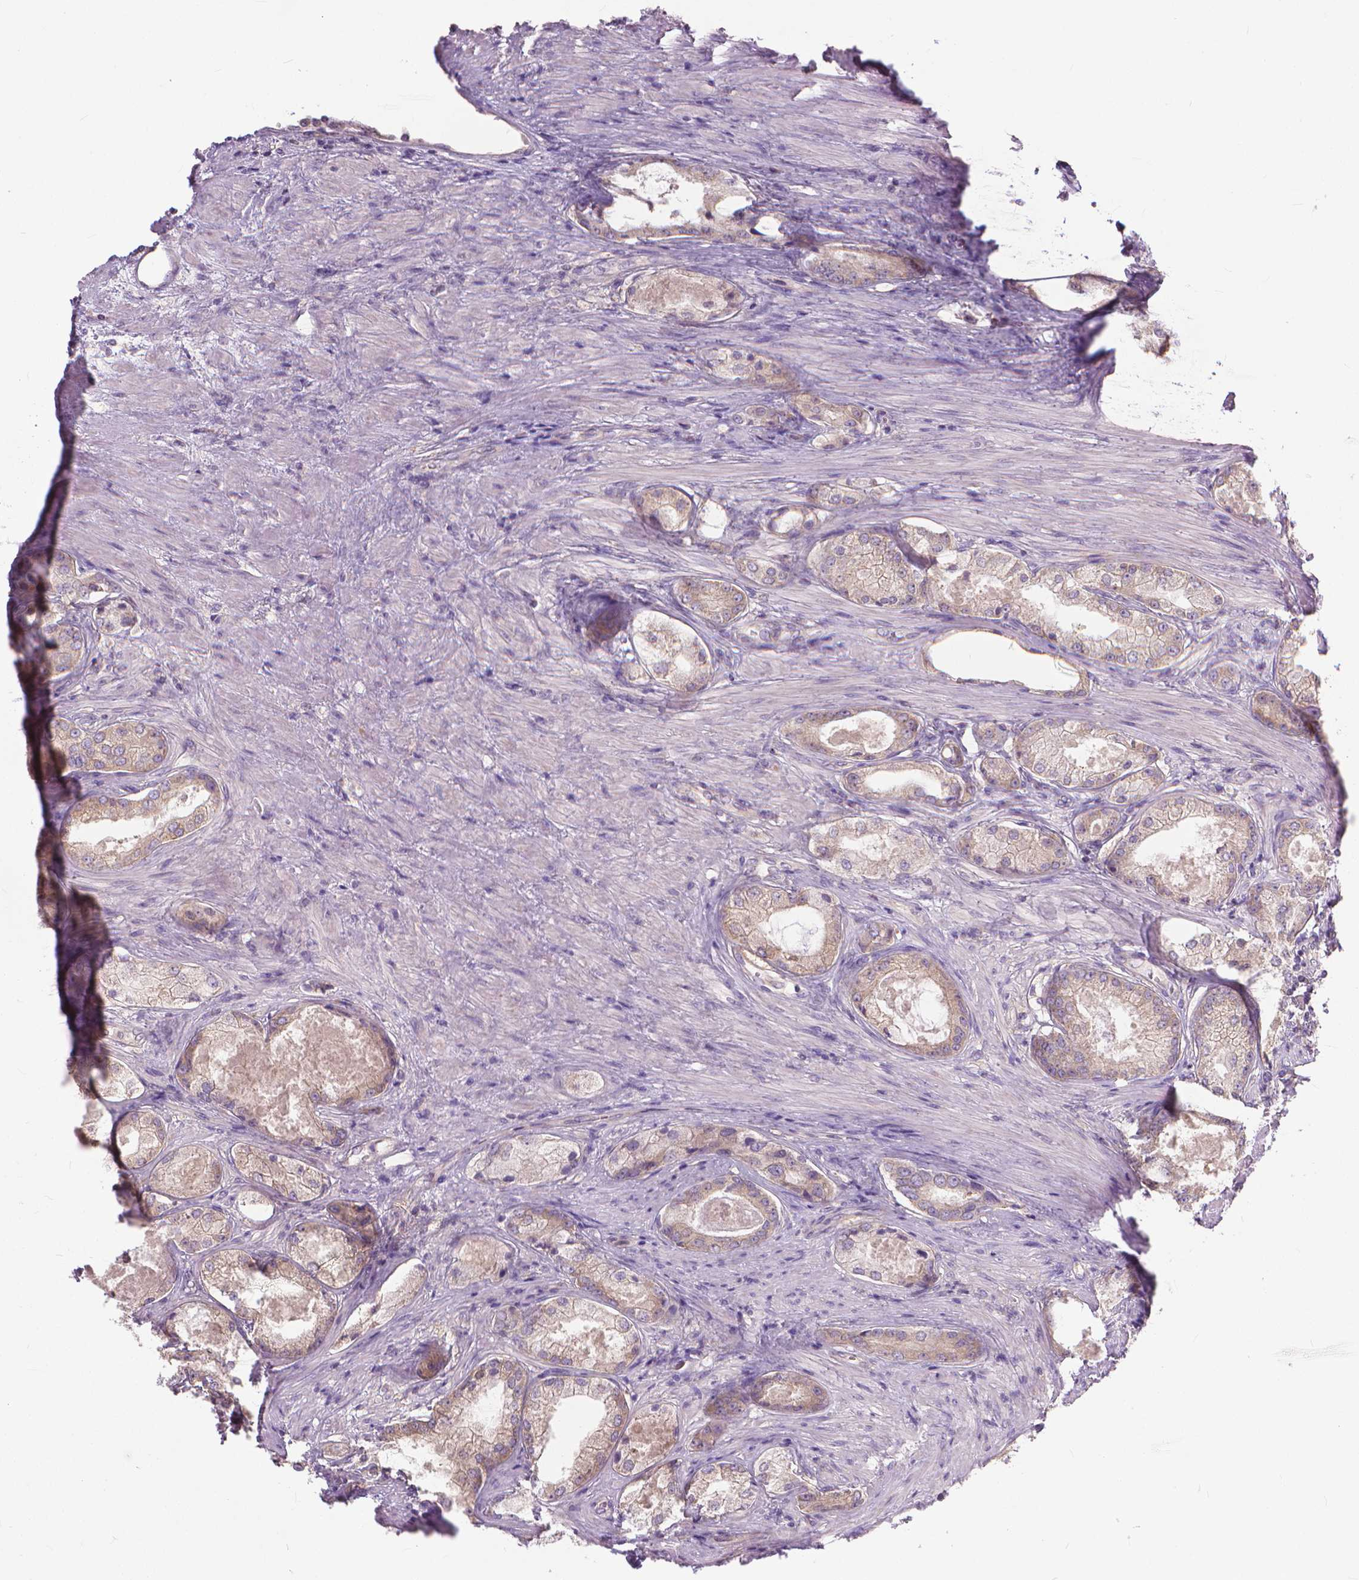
{"staining": {"intensity": "moderate", "quantity": "25%-75%", "location": "cytoplasmic/membranous"}, "tissue": "prostate cancer", "cell_type": "Tumor cells", "image_type": "cancer", "snomed": [{"axis": "morphology", "description": "Adenocarcinoma, Low grade"}, {"axis": "topography", "description": "Prostate"}], "caption": "Moderate cytoplasmic/membranous expression is seen in approximately 25%-75% of tumor cells in low-grade adenocarcinoma (prostate).", "gene": "NUDT1", "patient": {"sex": "male", "age": 68}}